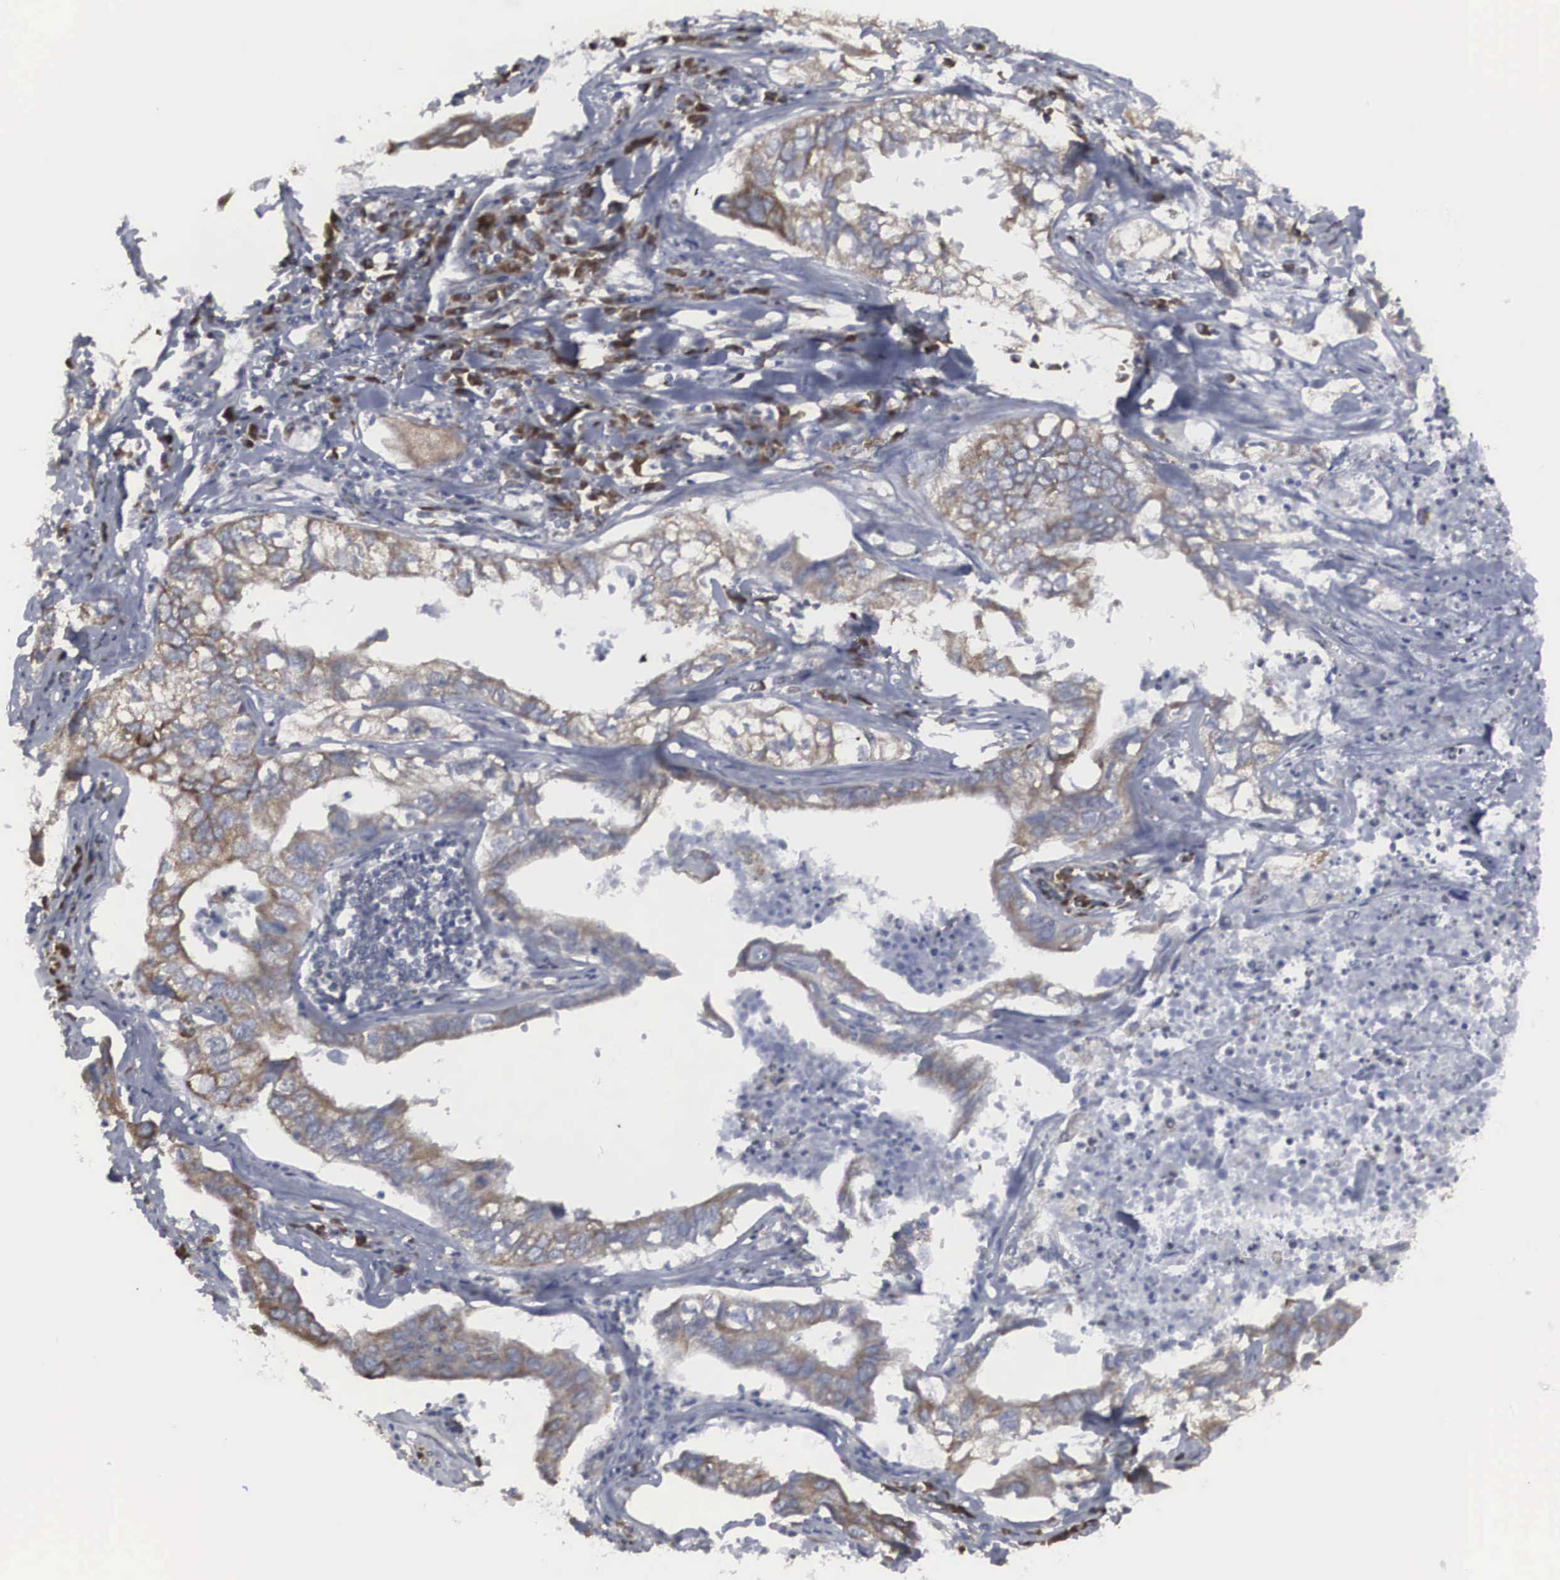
{"staining": {"intensity": "moderate", "quantity": "25%-75%", "location": "cytoplasmic/membranous"}, "tissue": "lung cancer", "cell_type": "Tumor cells", "image_type": "cancer", "snomed": [{"axis": "morphology", "description": "Adenocarcinoma, NOS"}, {"axis": "topography", "description": "Lung"}], "caption": "Lung cancer was stained to show a protein in brown. There is medium levels of moderate cytoplasmic/membranous staining in about 25%-75% of tumor cells.", "gene": "MIA2", "patient": {"sex": "male", "age": 48}}